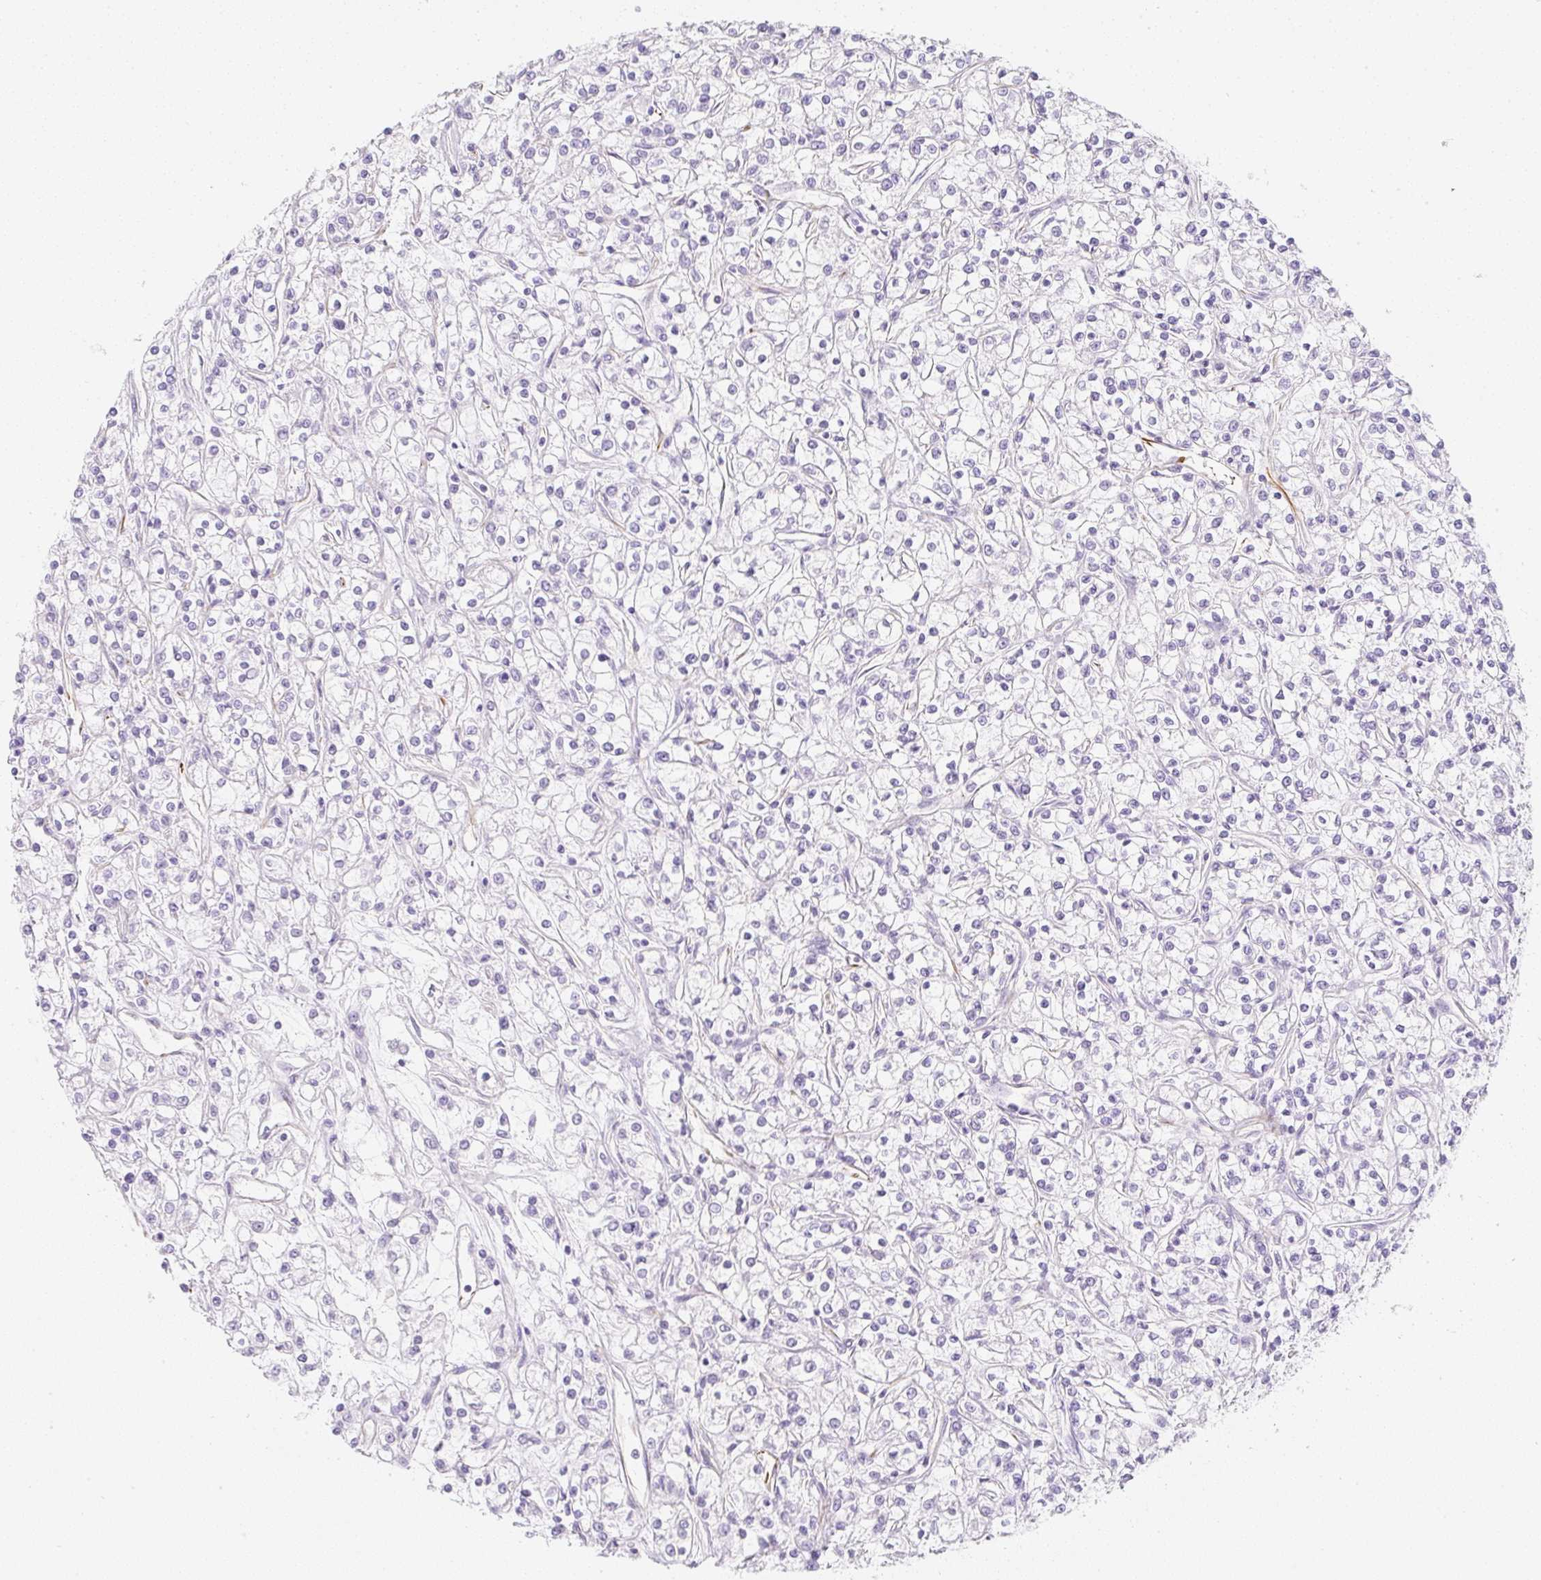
{"staining": {"intensity": "negative", "quantity": "none", "location": "none"}, "tissue": "renal cancer", "cell_type": "Tumor cells", "image_type": "cancer", "snomed": [{"axis": "morphology", "description": "Adenocarcinoma, NOS"}, {"axis": "topography", "description": "Kidney"}], "caption": "Immunohistochemical staining of adenocarcinoma (renal) displays no significant expression in tumor cells.", "gene": "ZNF689", "patient": {"sex": "female", "age": 59}}